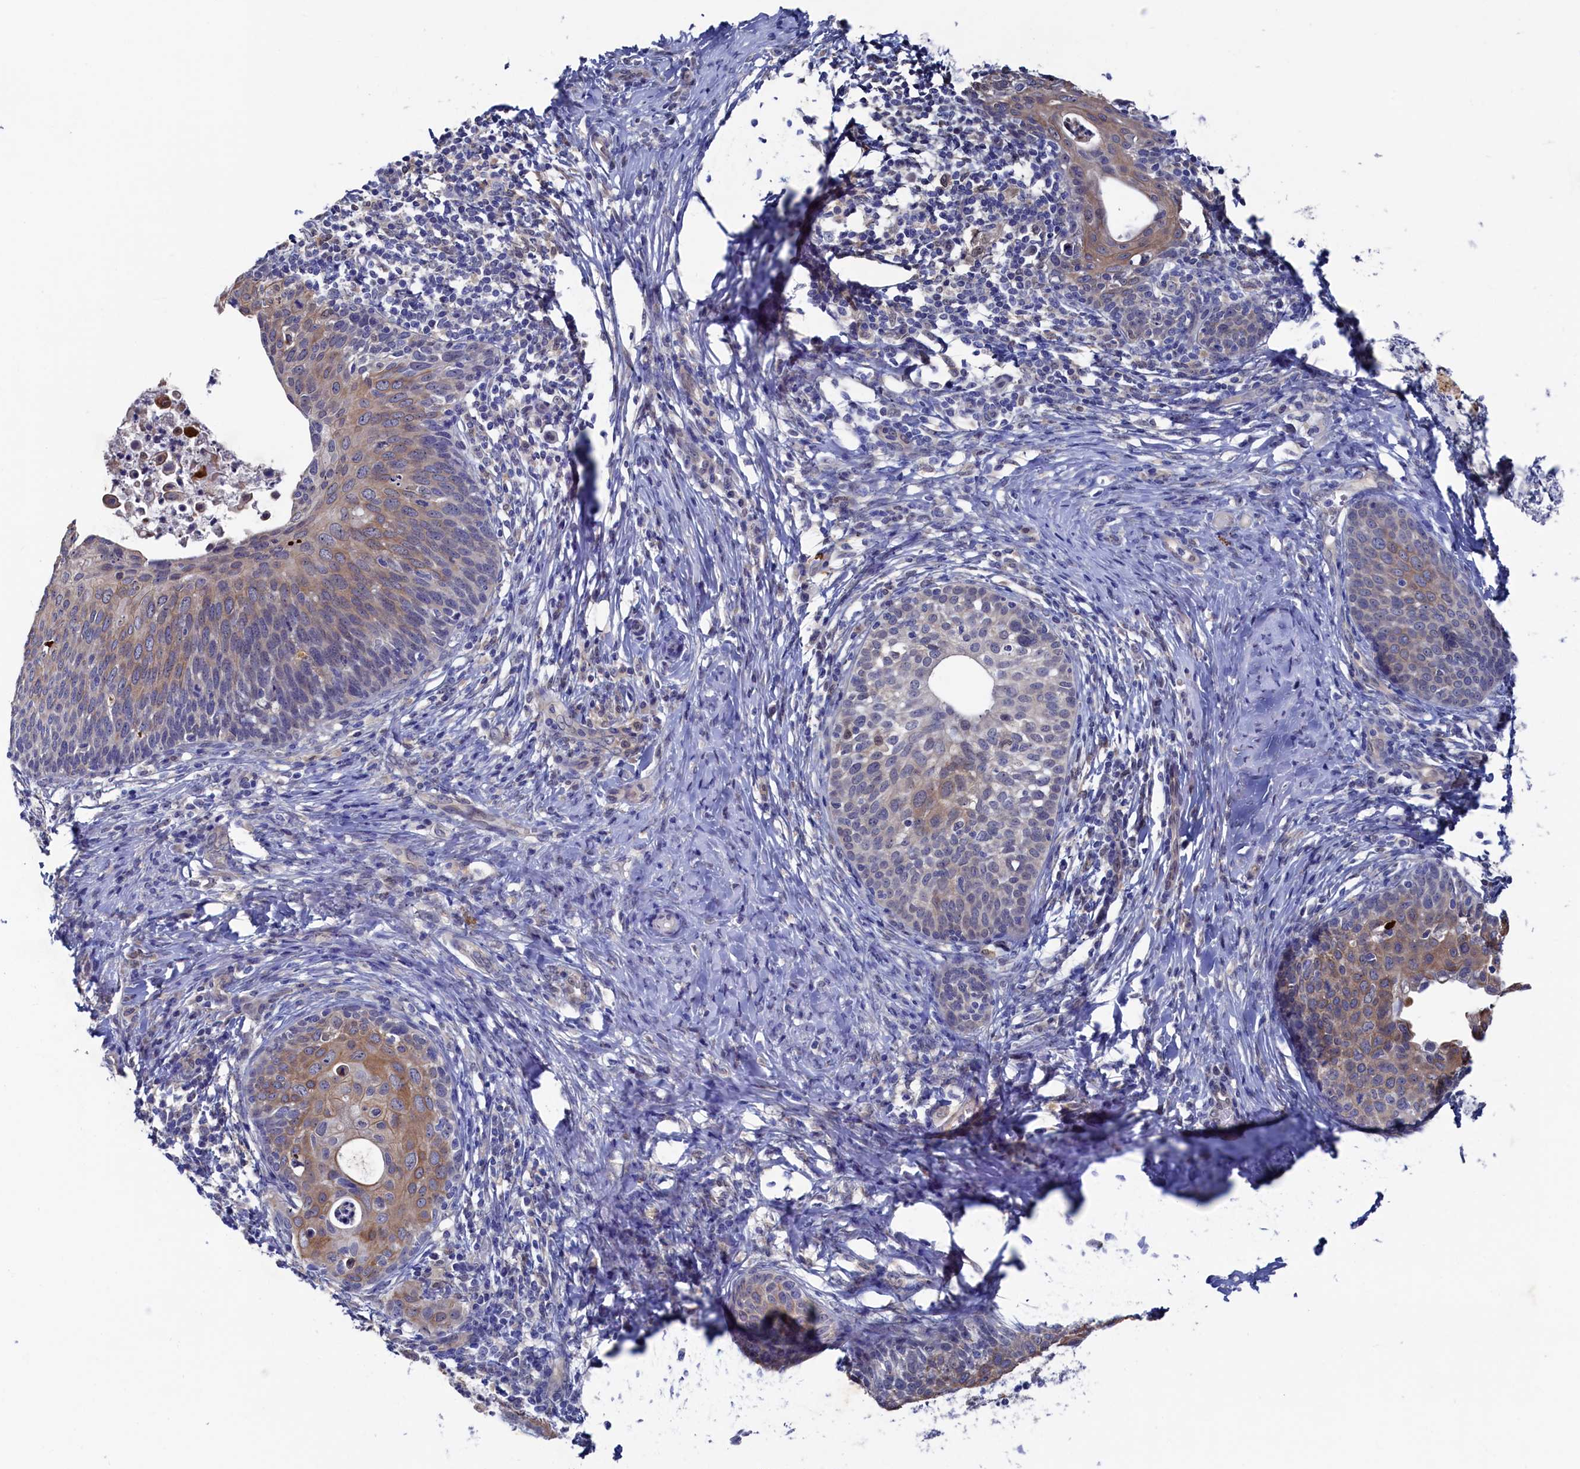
{"staining": {"intensity": "weak", "quantity": "25%-75%", "location": "cytoplasmic/membranous"}, "tissue": "cervical cancer", "cell_type": "Tumor cells", "image_type": "cancer", "snomed": [{"axis": "morphology", "description": "Squamous cell carcinoma, NOS"}, {"axis": "topography", "description": "Cervix"}], "caption": "This histopathology image shows cervical cancer stained with immunohistochemistry (IHC) to label a protein in brown. The cytoplasmic/membranous of tumor cells show weak positivity for the protein. Nuclei are counter-stained blue.", "gene": "RNH1", "patient": {"sex": "female", "age": 52}}